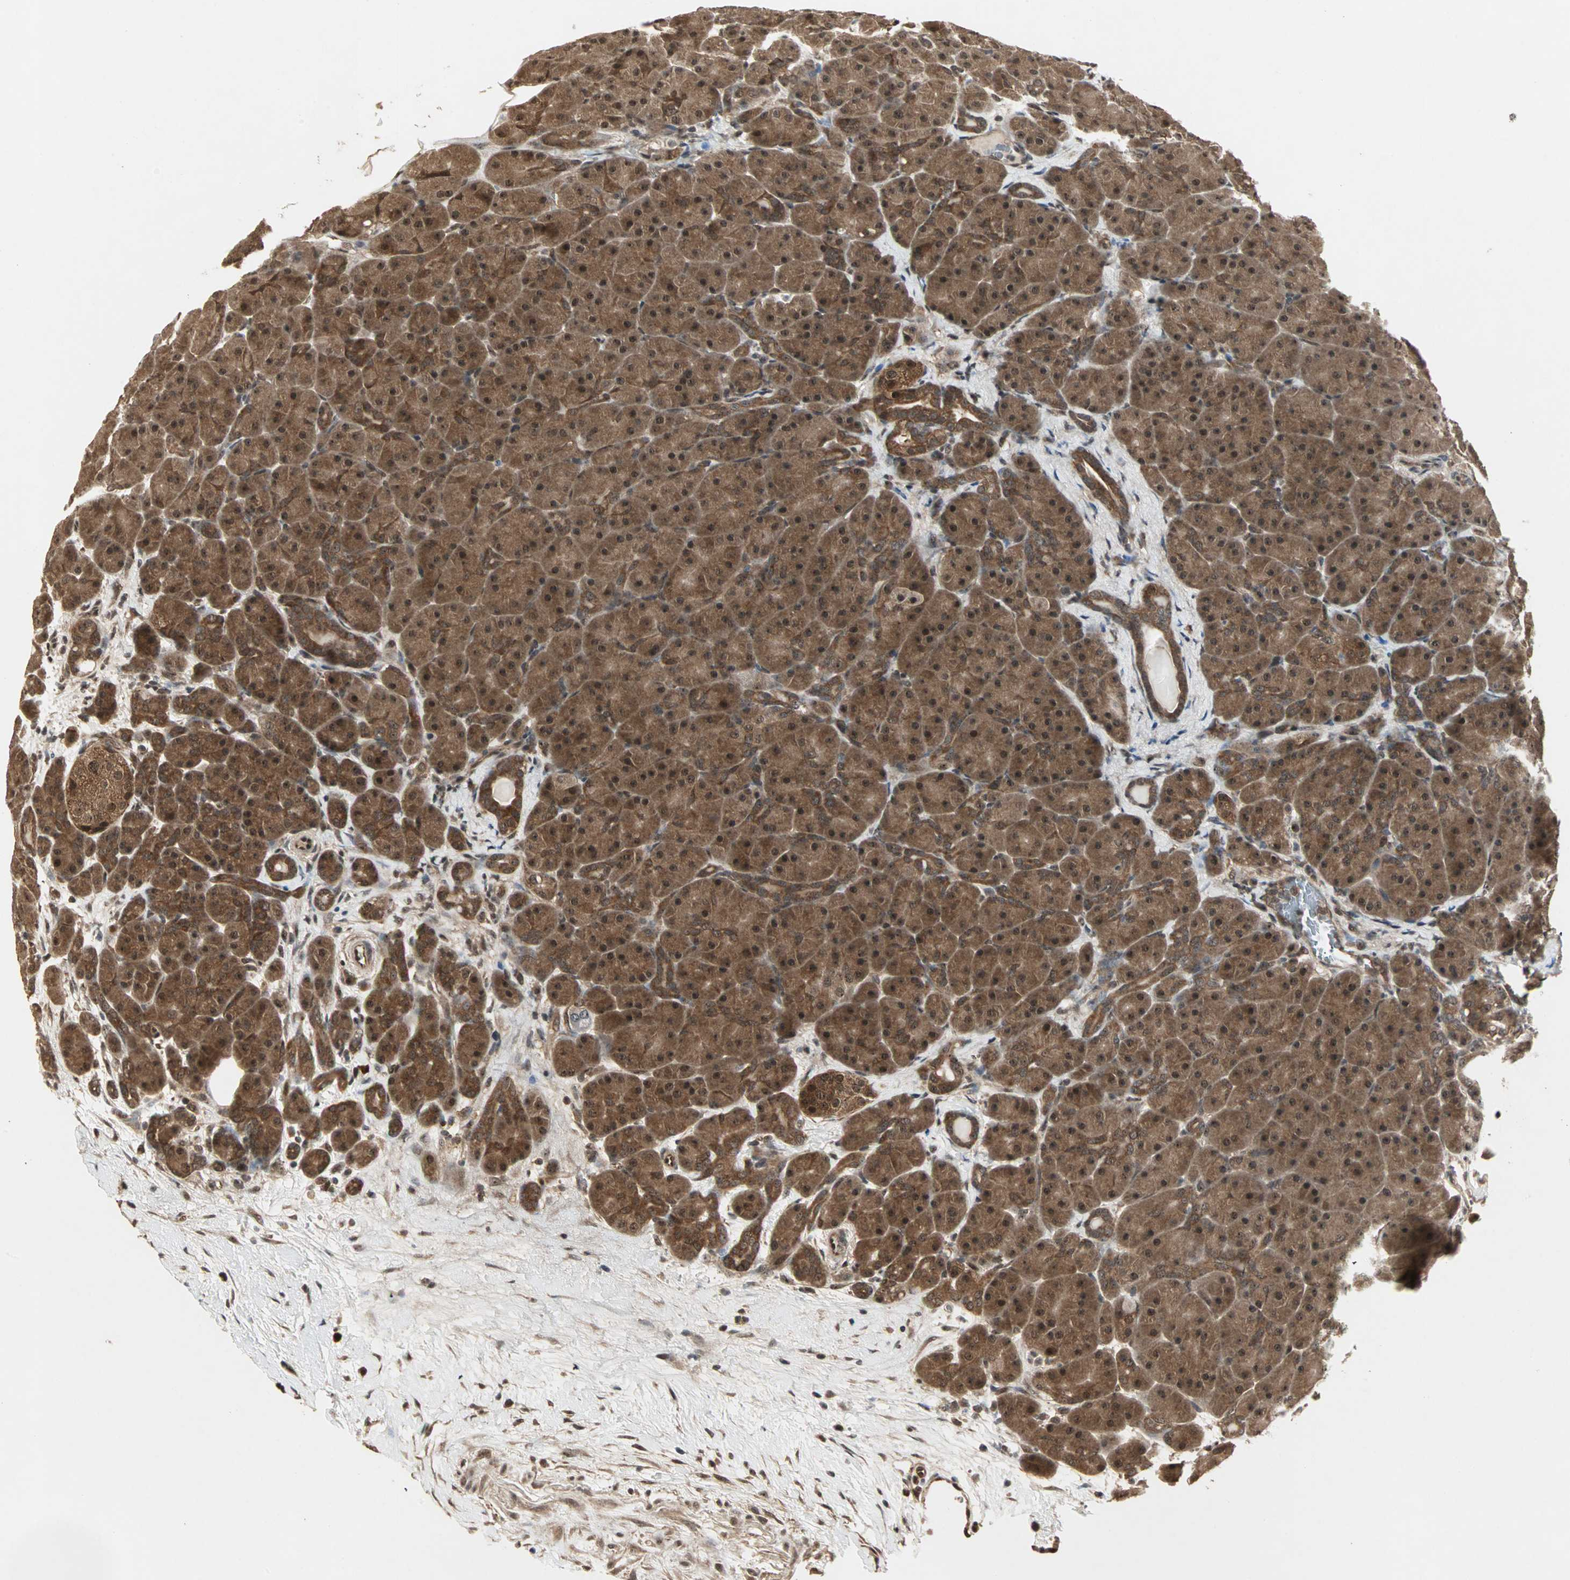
{"staining": {"intensity": "strong", "quantity": ">75%", "location": "cytoplasmic/membranous,nuclear"}, "tissue": "pancreas", "cell_type": "Exocrine glandular cells", "image_type": "normal", "snomed": [{"axis": "morphology", "description": "Normal tissue, NOS"}, {"axis": "topography", "description": "Pancreas"}], "caption": "The histopathology image exhibits immunohistochemical staining of normal pancreas. There is strong cytoplasmic/membranous,nuclear positivity is present in about >75% of exocrine glandular cells. (DAB = brown stain, brightfield microscopy at high magnification).", "gene": "CSNK2B", "patient": {"sex": "male", "age": 66}}